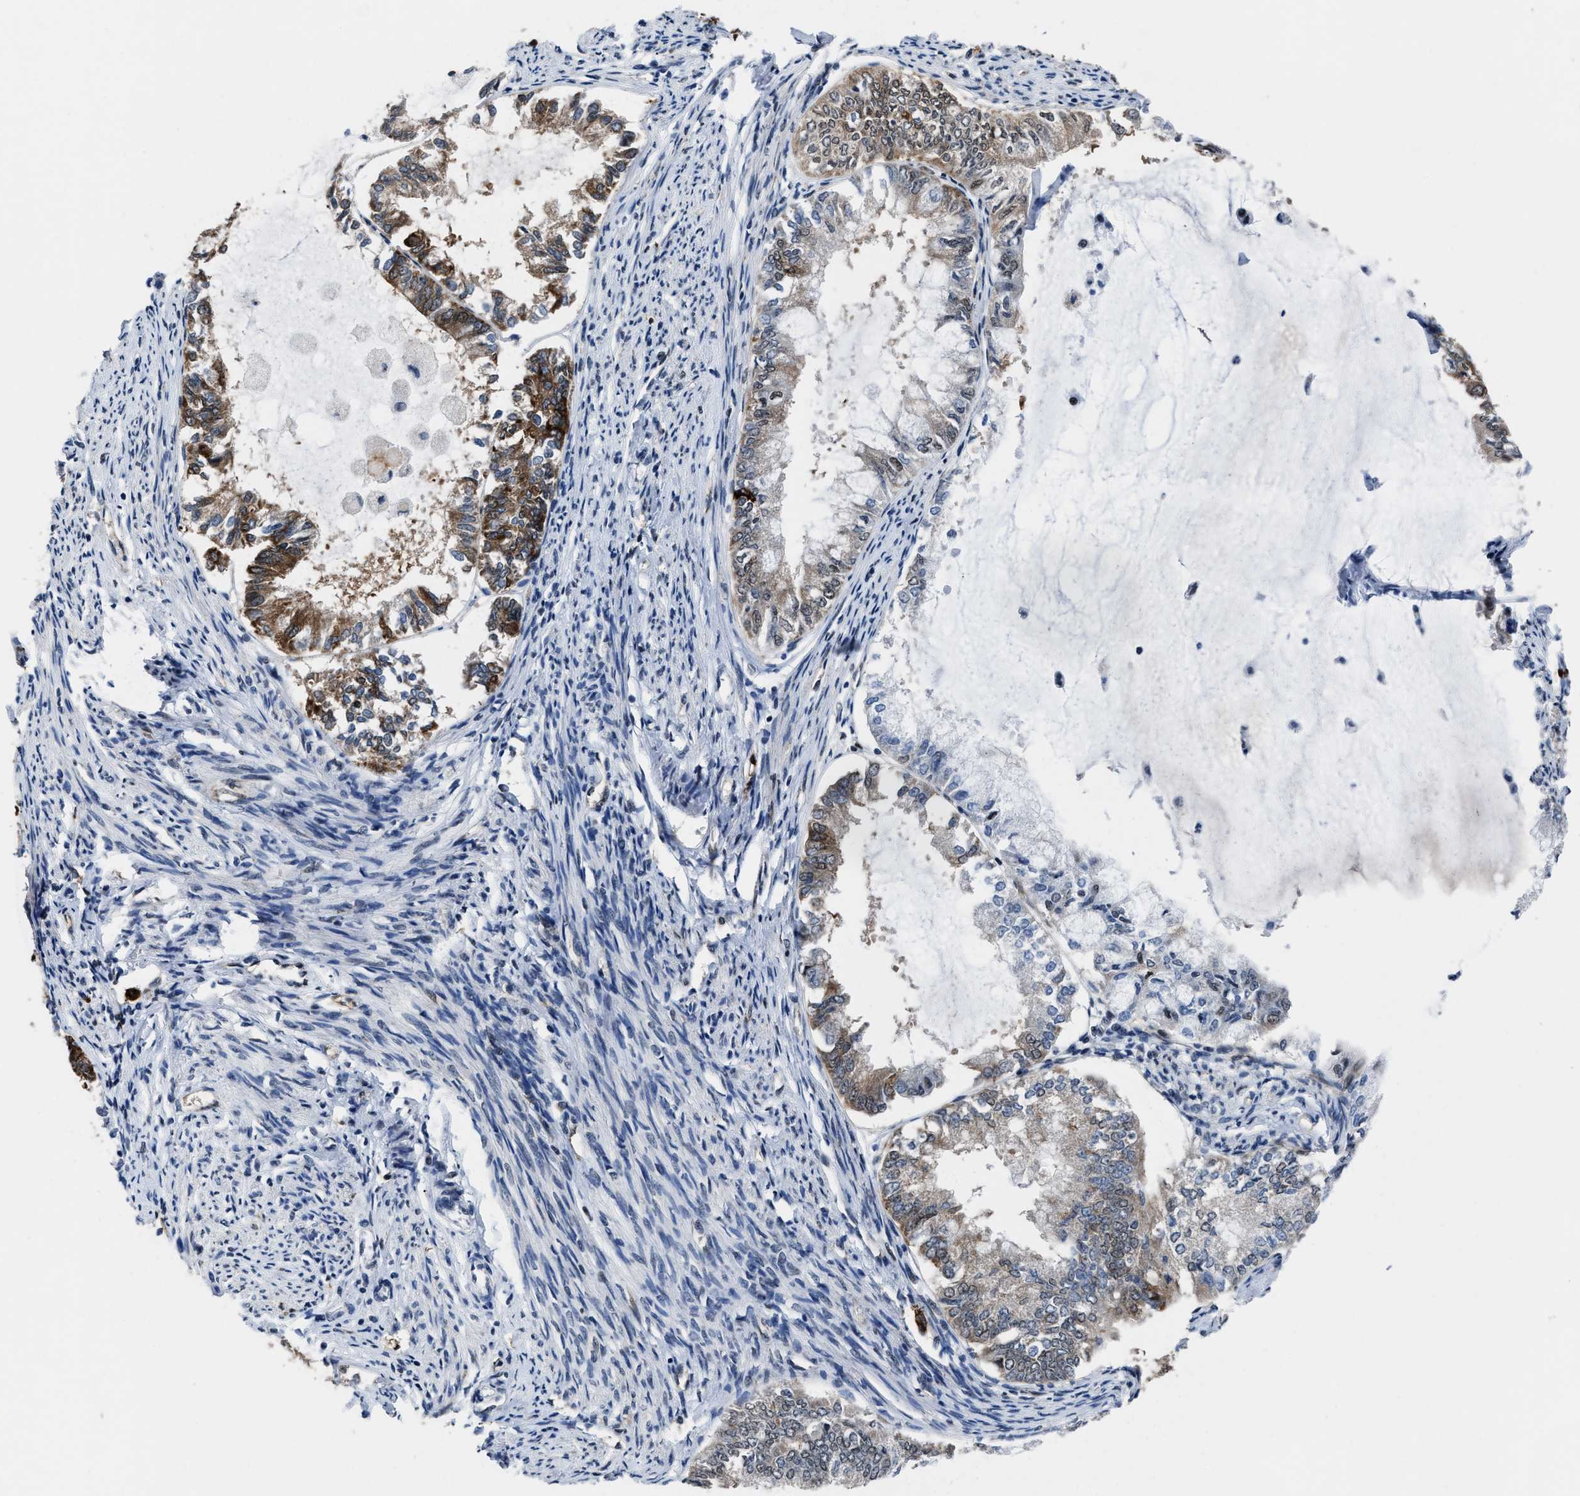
{"staining": {"intensity": "moderate", "quantity": ">75%", "location": "cytoplasmic/membranous"}, "tissue": "endometrial cancer", "cell_type": "Tumor cells", "image_type": "cancer", "snomed": [{"axis": "morphology", "description": "Adenocarcinoma, NOS"}, {"axis": "topography", "description": "Endometrium"}], "caption": "Moderate cytoplasmic/membranous protein expression is identified in about >75% of tumor cells in endometrial cancer.", "gene": "MARCKSL1", "patient": {"sex": "female", "age": 86}}